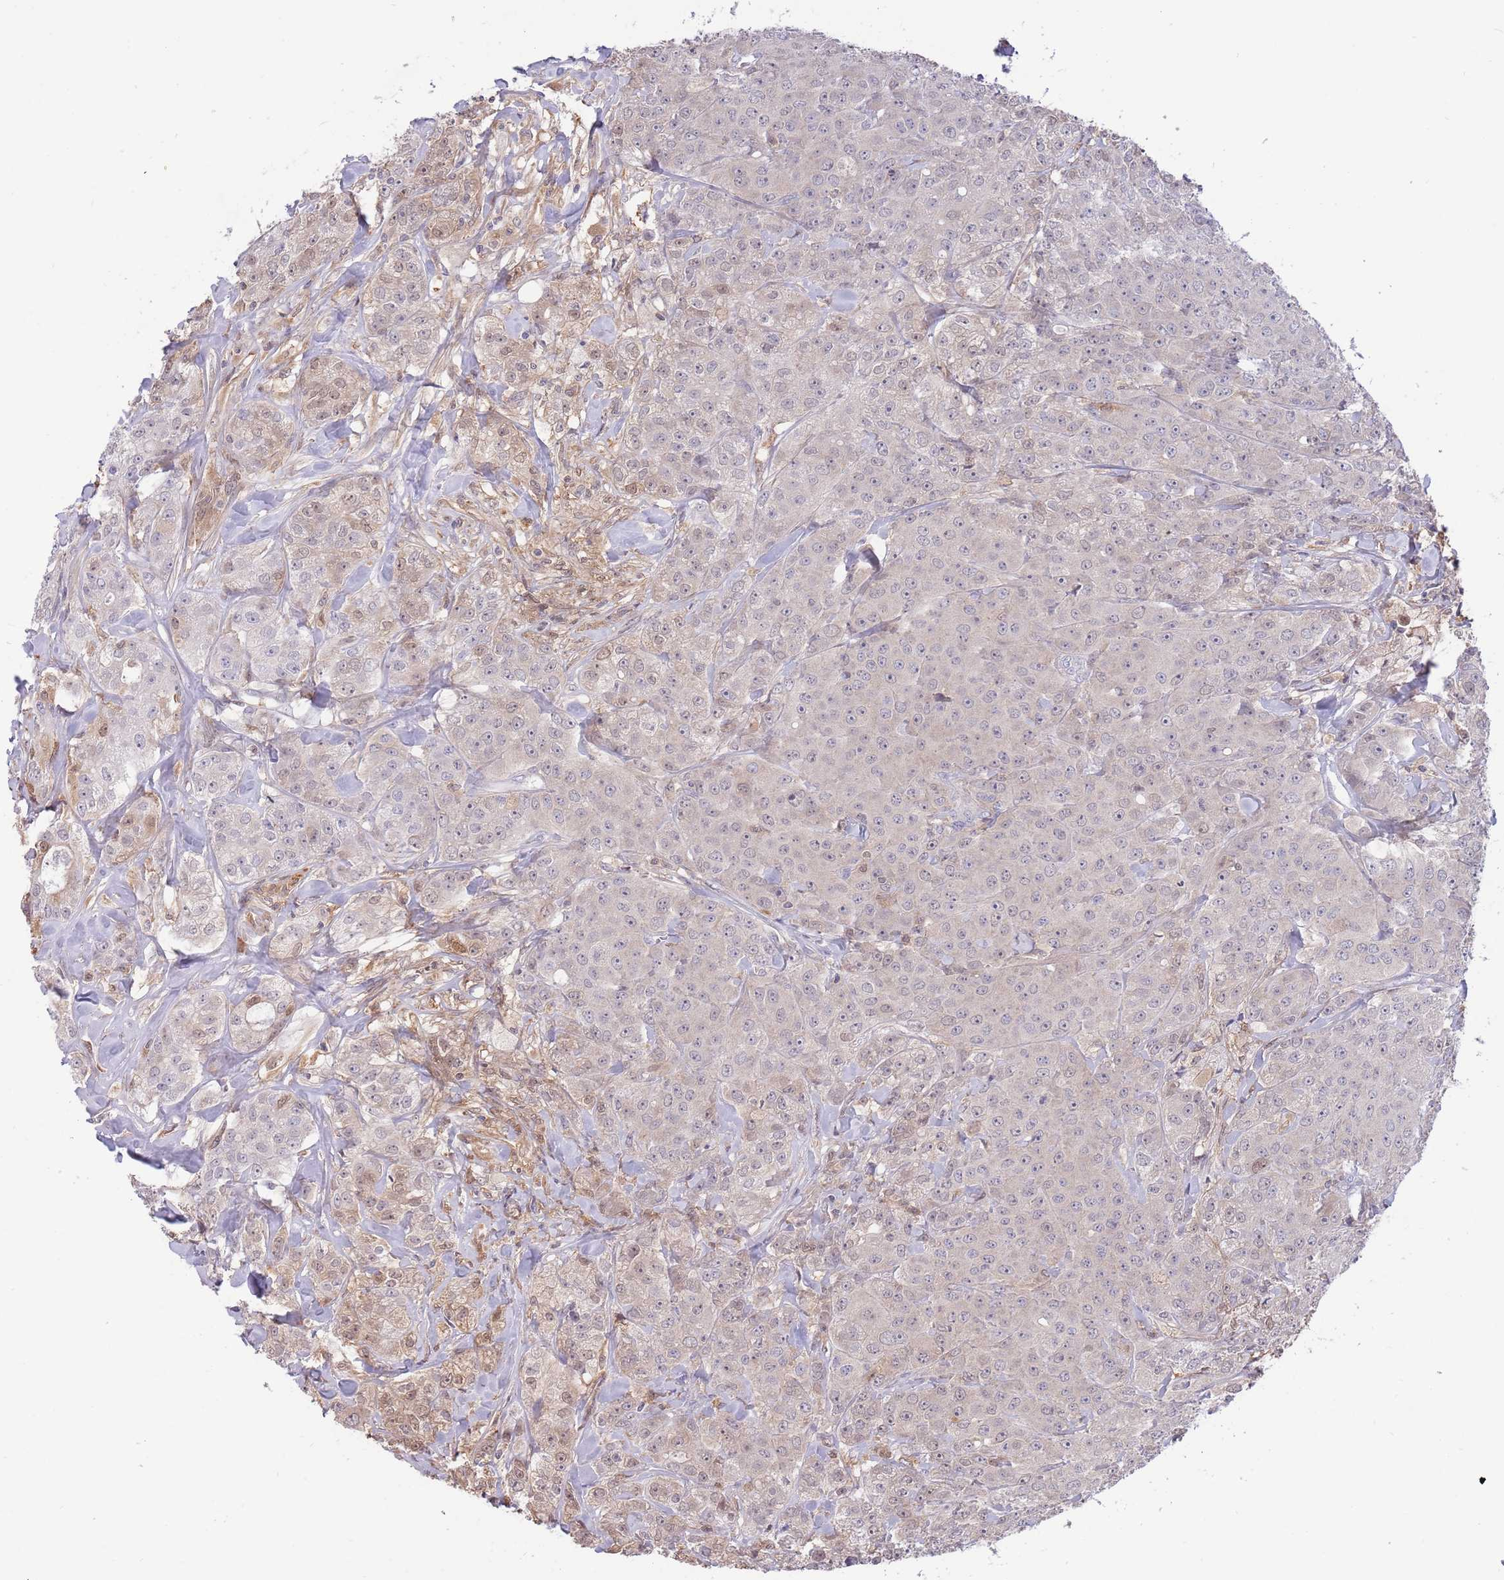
{"staining": {"intensity": "weak", "quantity": "25%-75%", "location": "cytoplasmic/membranous,nuclear"}, "tissue": "breast cancer", "cell_type": "Tumor cells", "image_type": "cancer", "snomed": [{"axis": "morphology", "description": "Duct carcinoma"}, {"axis": "topography", "description": "Breast"}], "caption": "A high-resolution image shows immunohistochemistry staining of infiltrating ductal carcinoma (breast), which exhibits weak cytoplasmic/membranous and nuclear staining in approximately 25%-75% of tumor cells. (Brightfield microscopy of DAB IHC at high magnification).", "gene": "AP5S1", "patient": {"sex": "female", "age": 43}}